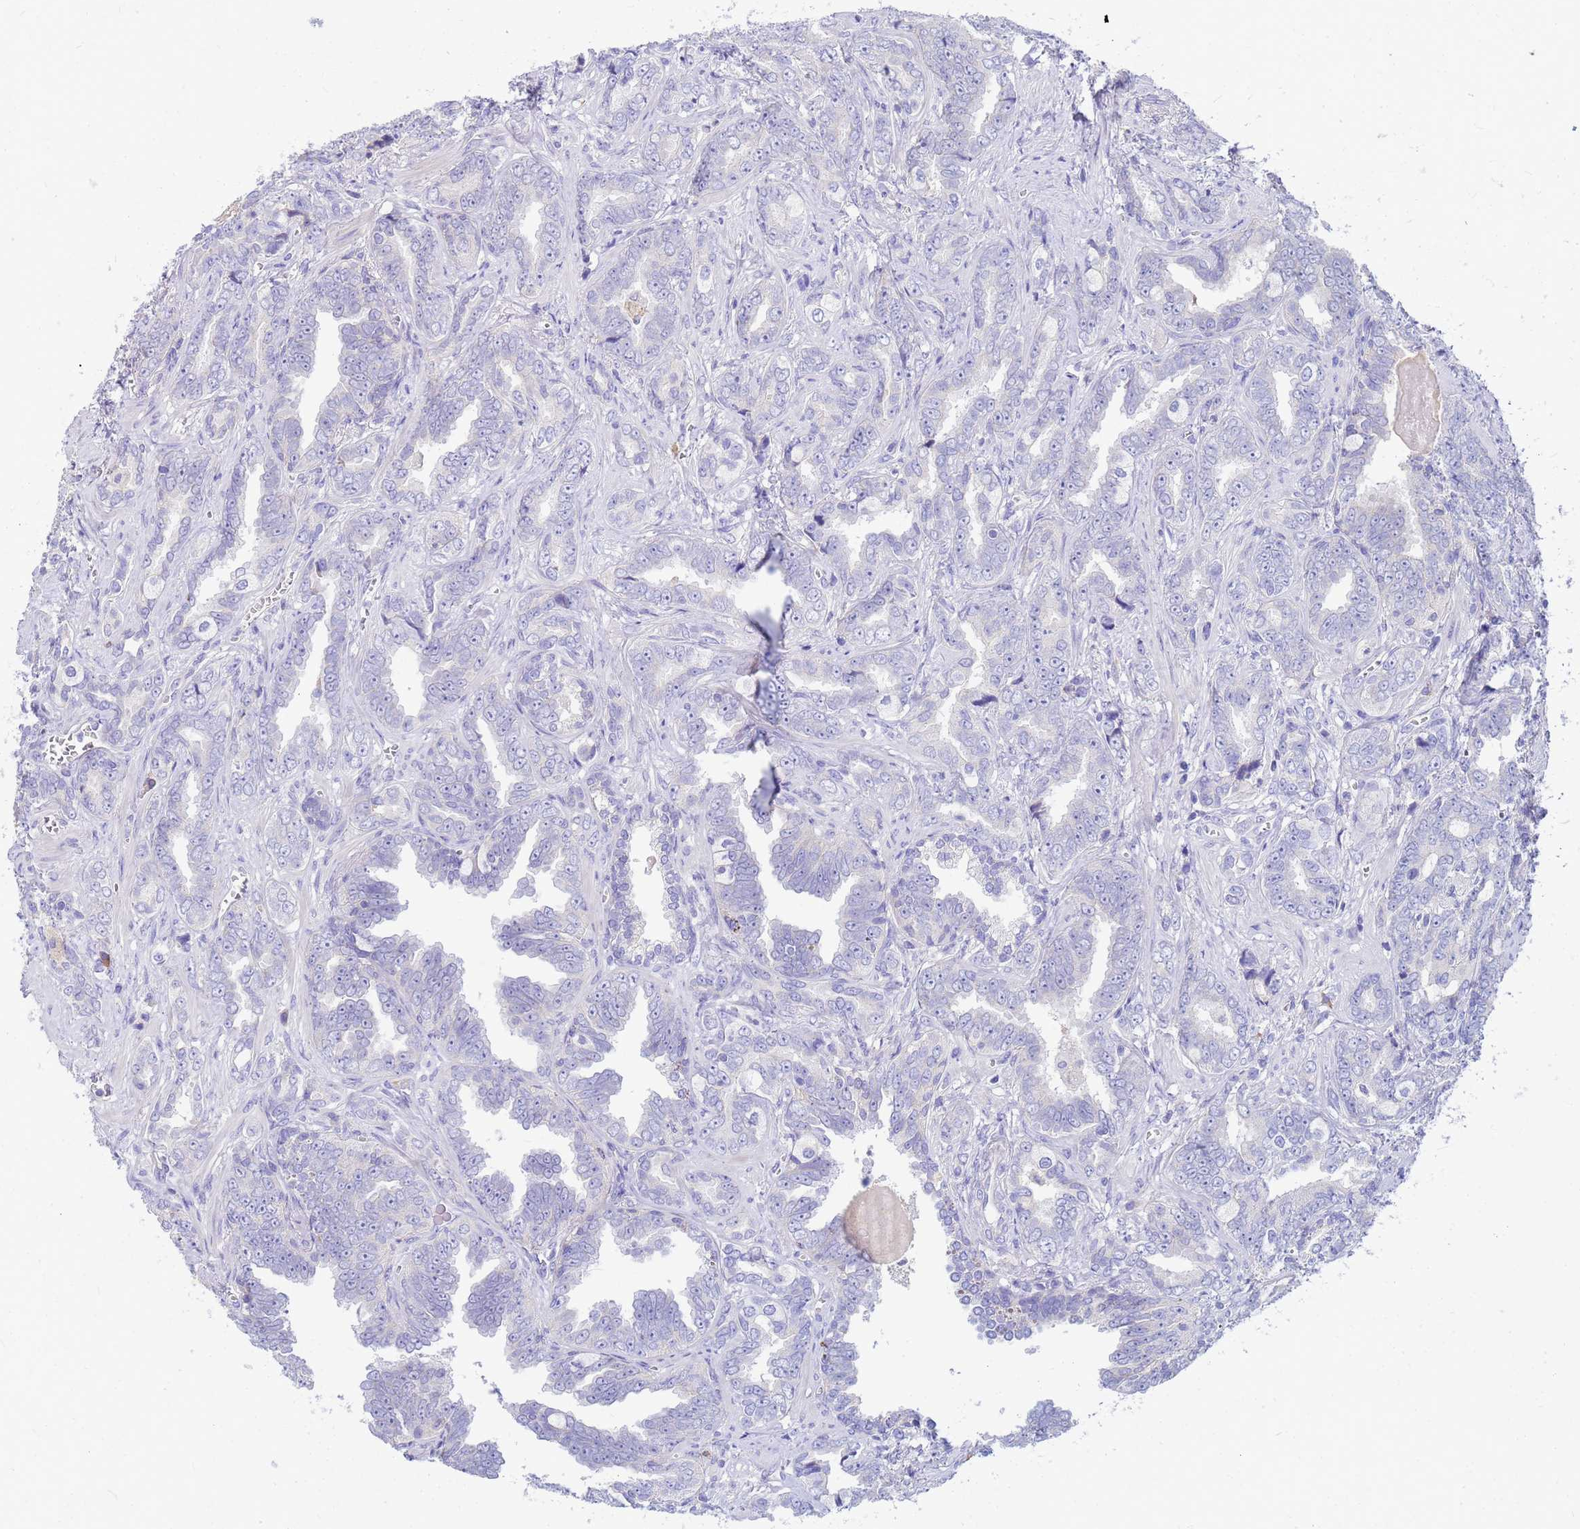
{"staining": {"intensity": "negative", "quantity": "none", "location": "none"}, "tissue": "prostate cancer", "cell_type": "Tumor cells", "image_type": "cancer", "snomed": [{"axis": "morphology", "description": "Adenocarcinoma, High grade"}, {"axis": "topography", "description": "Prostate"}], "caption": "Tumor cells are negative for brown protein staining in adenocarcinoma (high-grade) (prostate). (IHC, brightfield microscopy, high magnification).", "gene": "DPRX", "patient": {"sex": "male", "age": 67}}